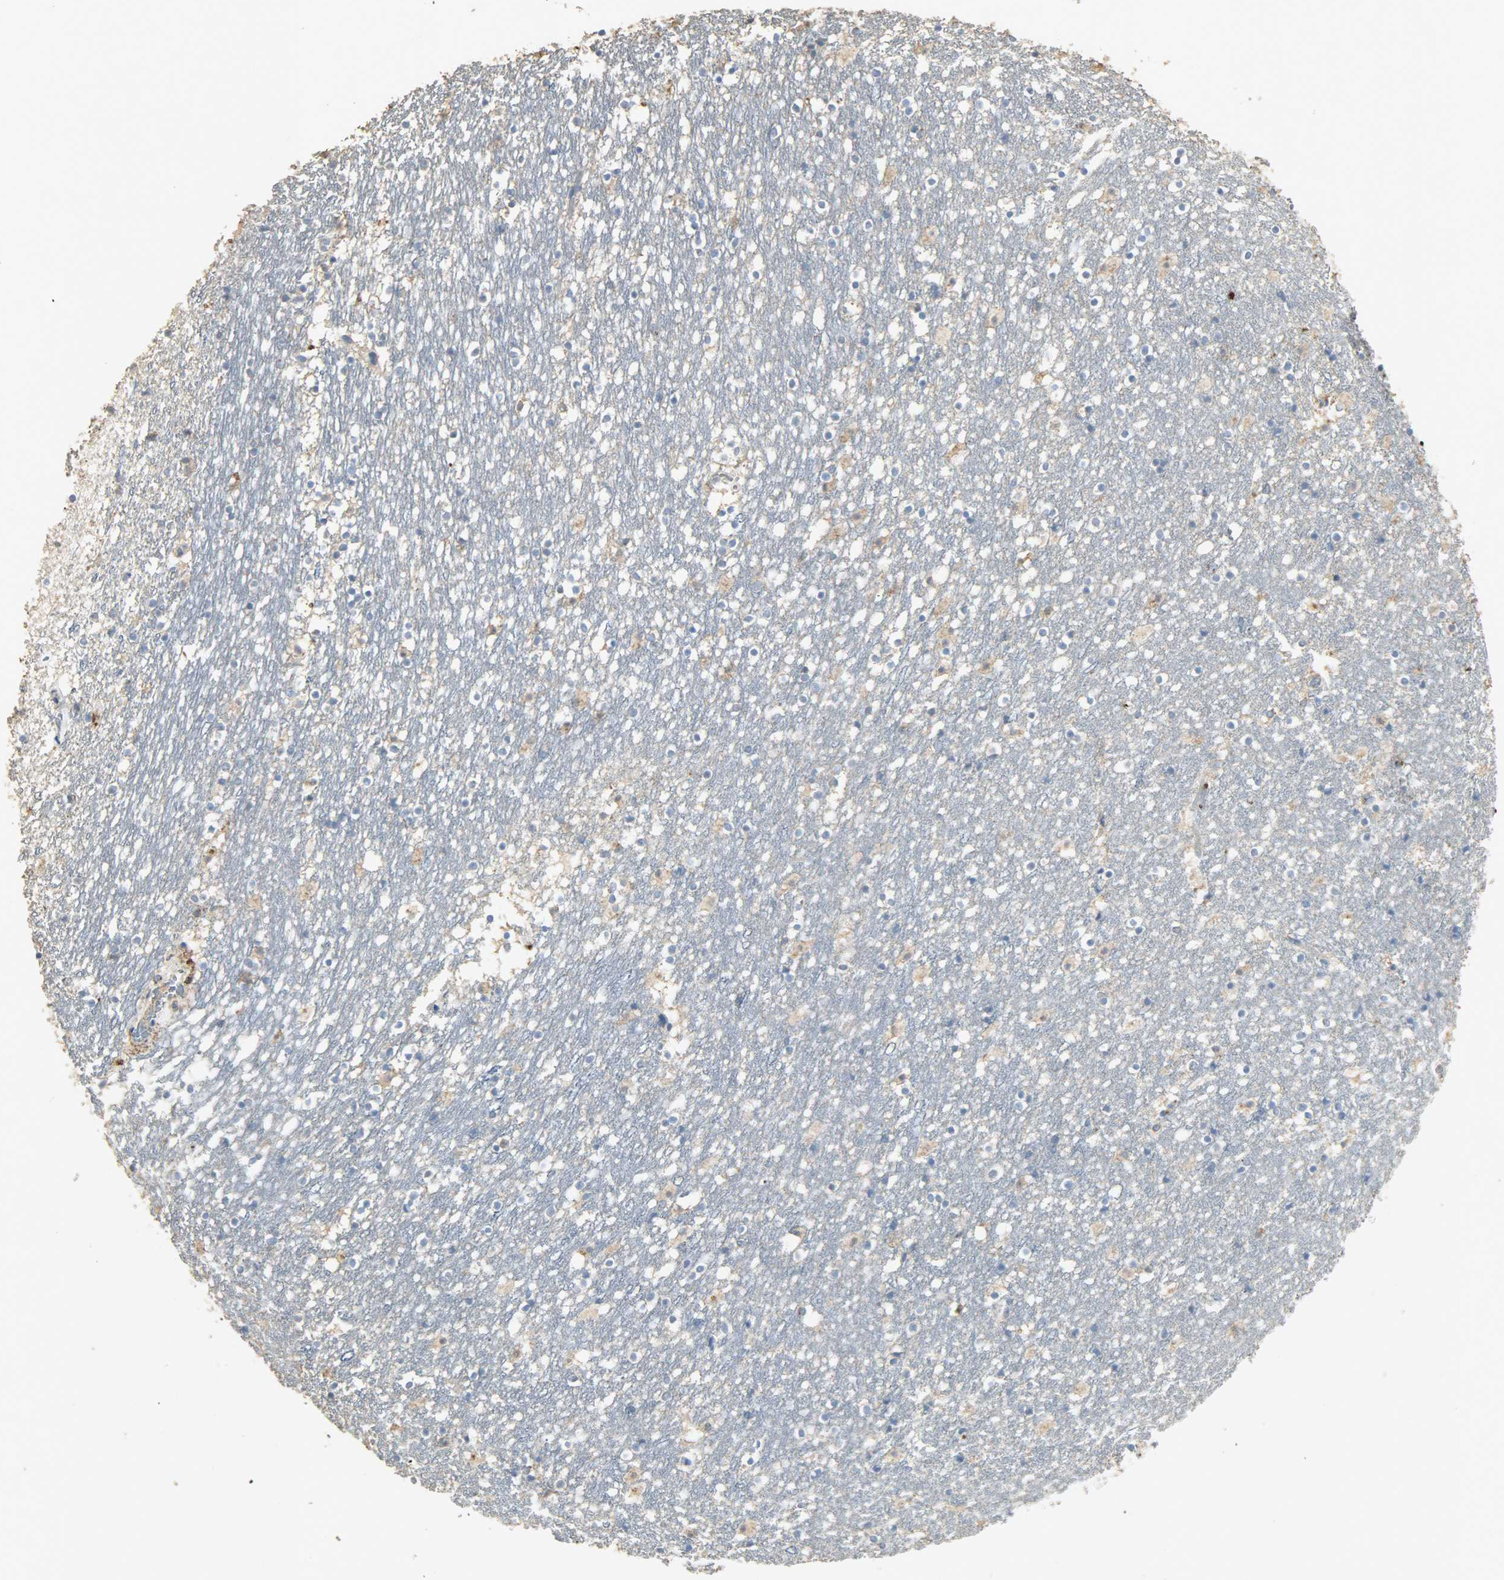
{"staining": {"intensity": "moderate", "quantity": "<25%", "location": "cytoplasmic/membranous"}, "tissue": "caudate", "cell_type": "Glial cells", "image_type": "normal", "snomed": [{"axis": "morphology", "description": "Normal tissue, NOS"}, {"axis": "topography", "description": "Lateral ventricle wall"}], "caption": "IHC (DAB (3,3'-diaminobenzidine)) staining of benign human caudate displays moderate cytoplasmic/membranous protein staining in about <25% of glial cells.", "gene": "ASB9", "patient": {"sex": "male", "age": 45}}